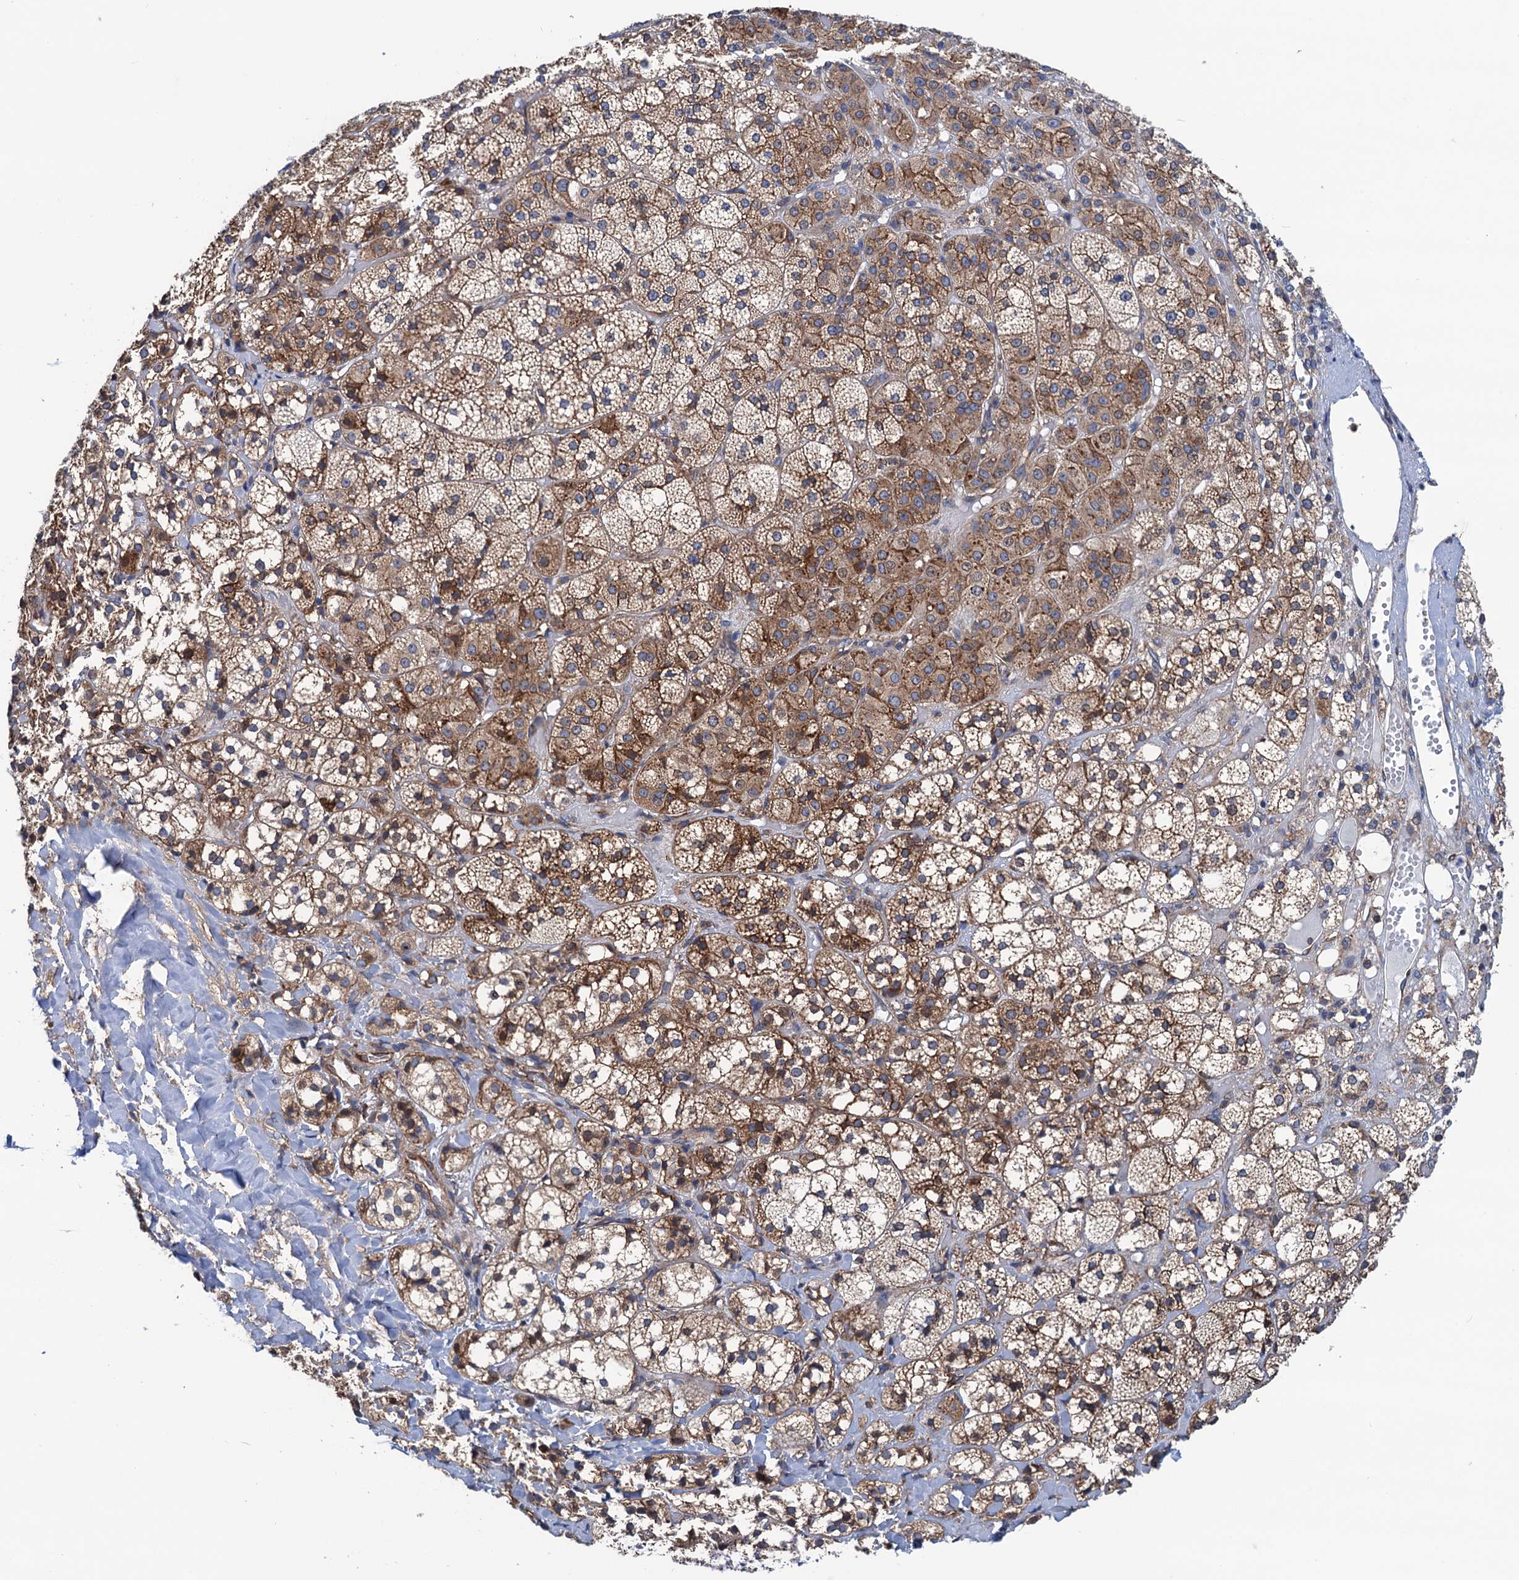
{"staining": {"intensity": "moderate", "quantity": ">75%", "location": "cytoplasmic/membranous"}, "tissue": "adrenal gland", "cell_type": "Glandular cells", "image_type": "normal", "snomed": [{"axis": "morphology", "description": "Normal tissue, NOS"}, {"axis": "topography", "description": "Adrenal gland"}], "caption": "Immunohistochemical staining of unremarkable human adrenal gland exhibits medium levels of moderate cytoplasmic/membranous positivity in approximately >75% of glandular cells. (IHC, brightfield microscopy, high magnification).", "gene": "SLC12A7", "patient": {"sex": "female", "age": 61}}